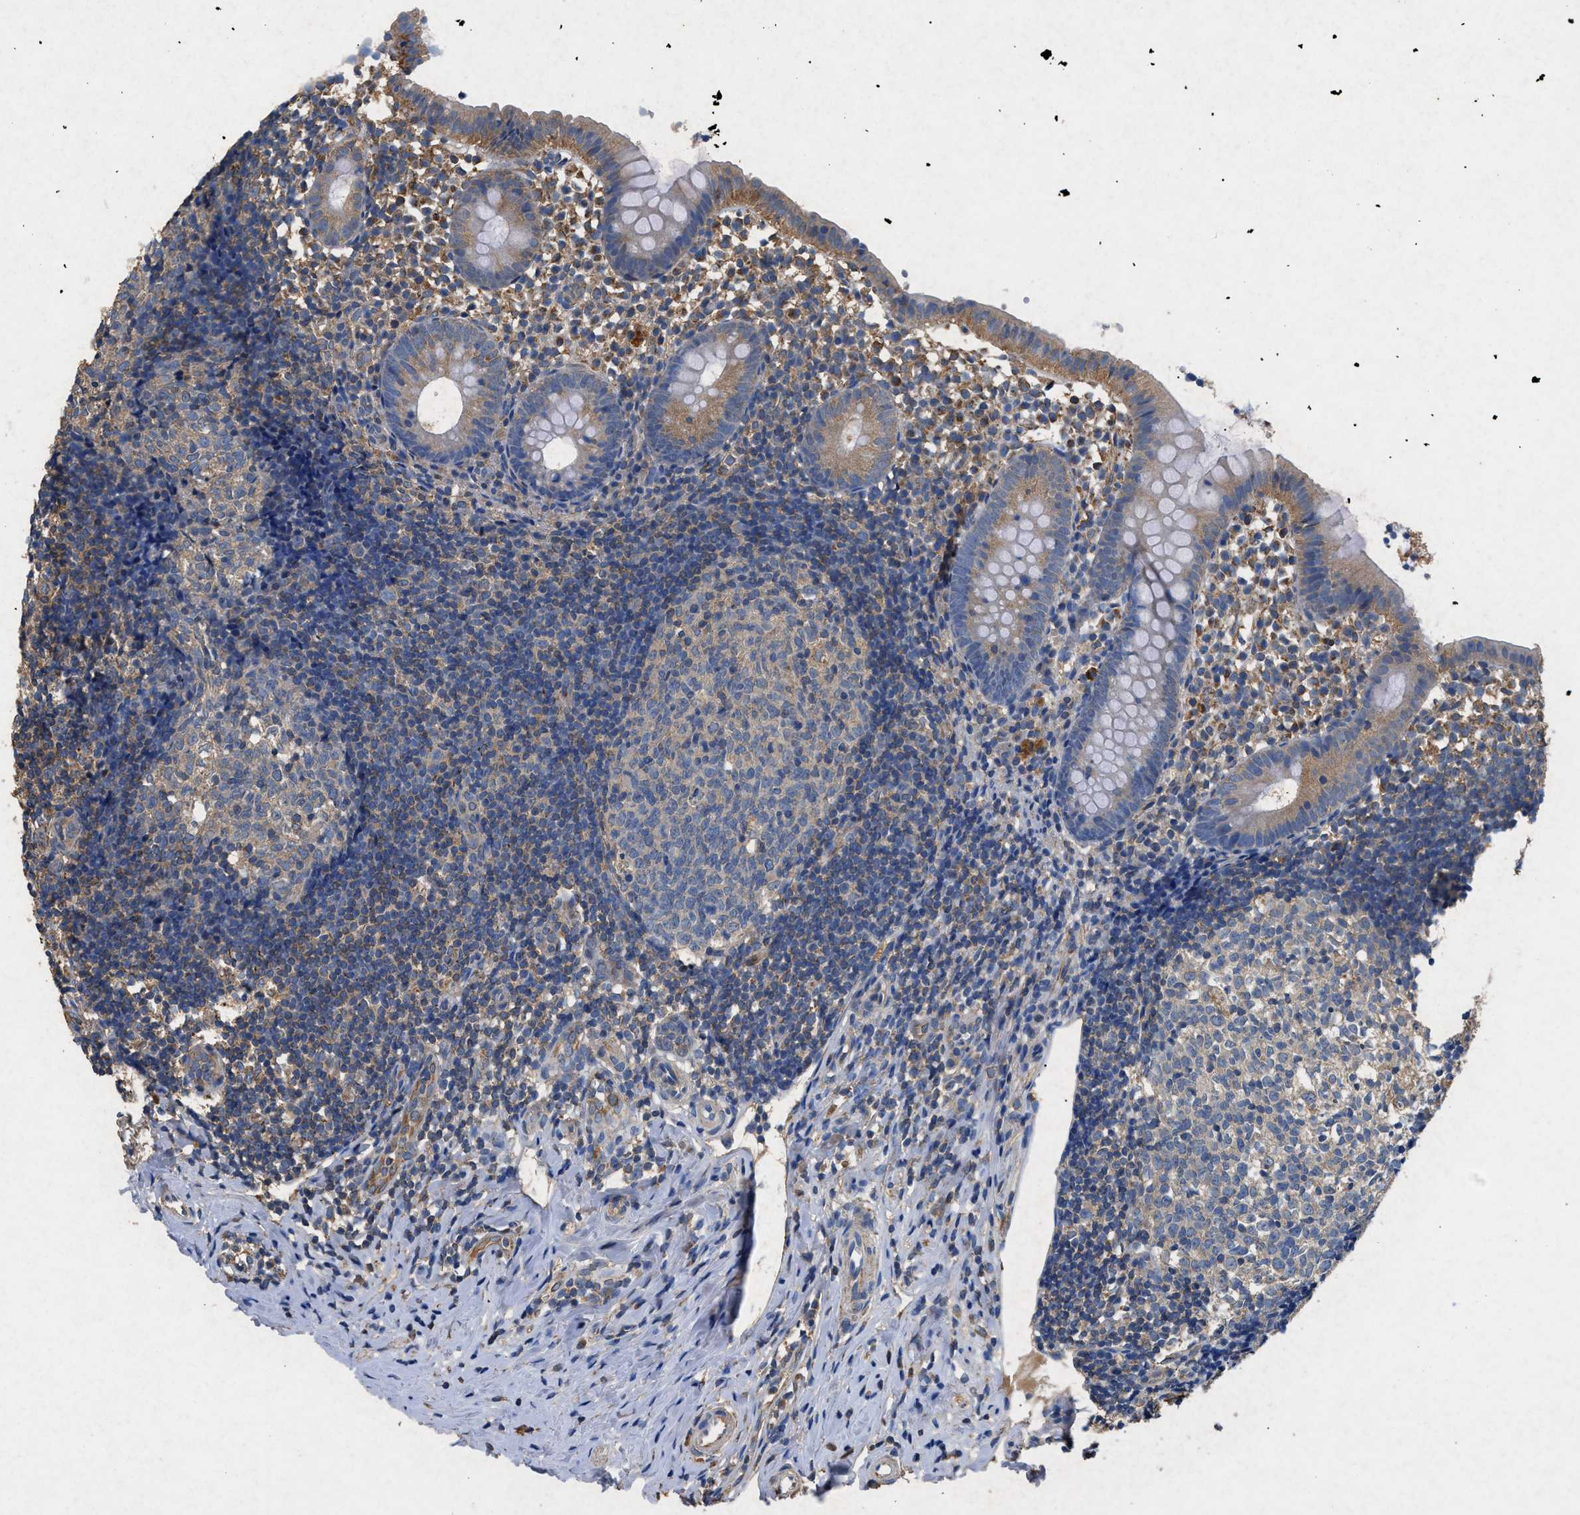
{"staining": {"intensity": "moderate", "quantity": ">75%", "location": "cytoplasmic/membranous"}, "tissue": "appendix", "cell_type": "Glandular cells", "image_type": "normal", "snomed": [{"axis": "morphology", "description": "Normal tissue, NOS"}, {"axis": "topography", "description": "Appendix"}], "caption": "DAB immunohistochemical staining of normal appendix reveals moderate cytoplasmic/membranous protein staining in about >75% of glandular cells.", "gene": "CDK15", "patient": {"sex": "female", "age": 20}}